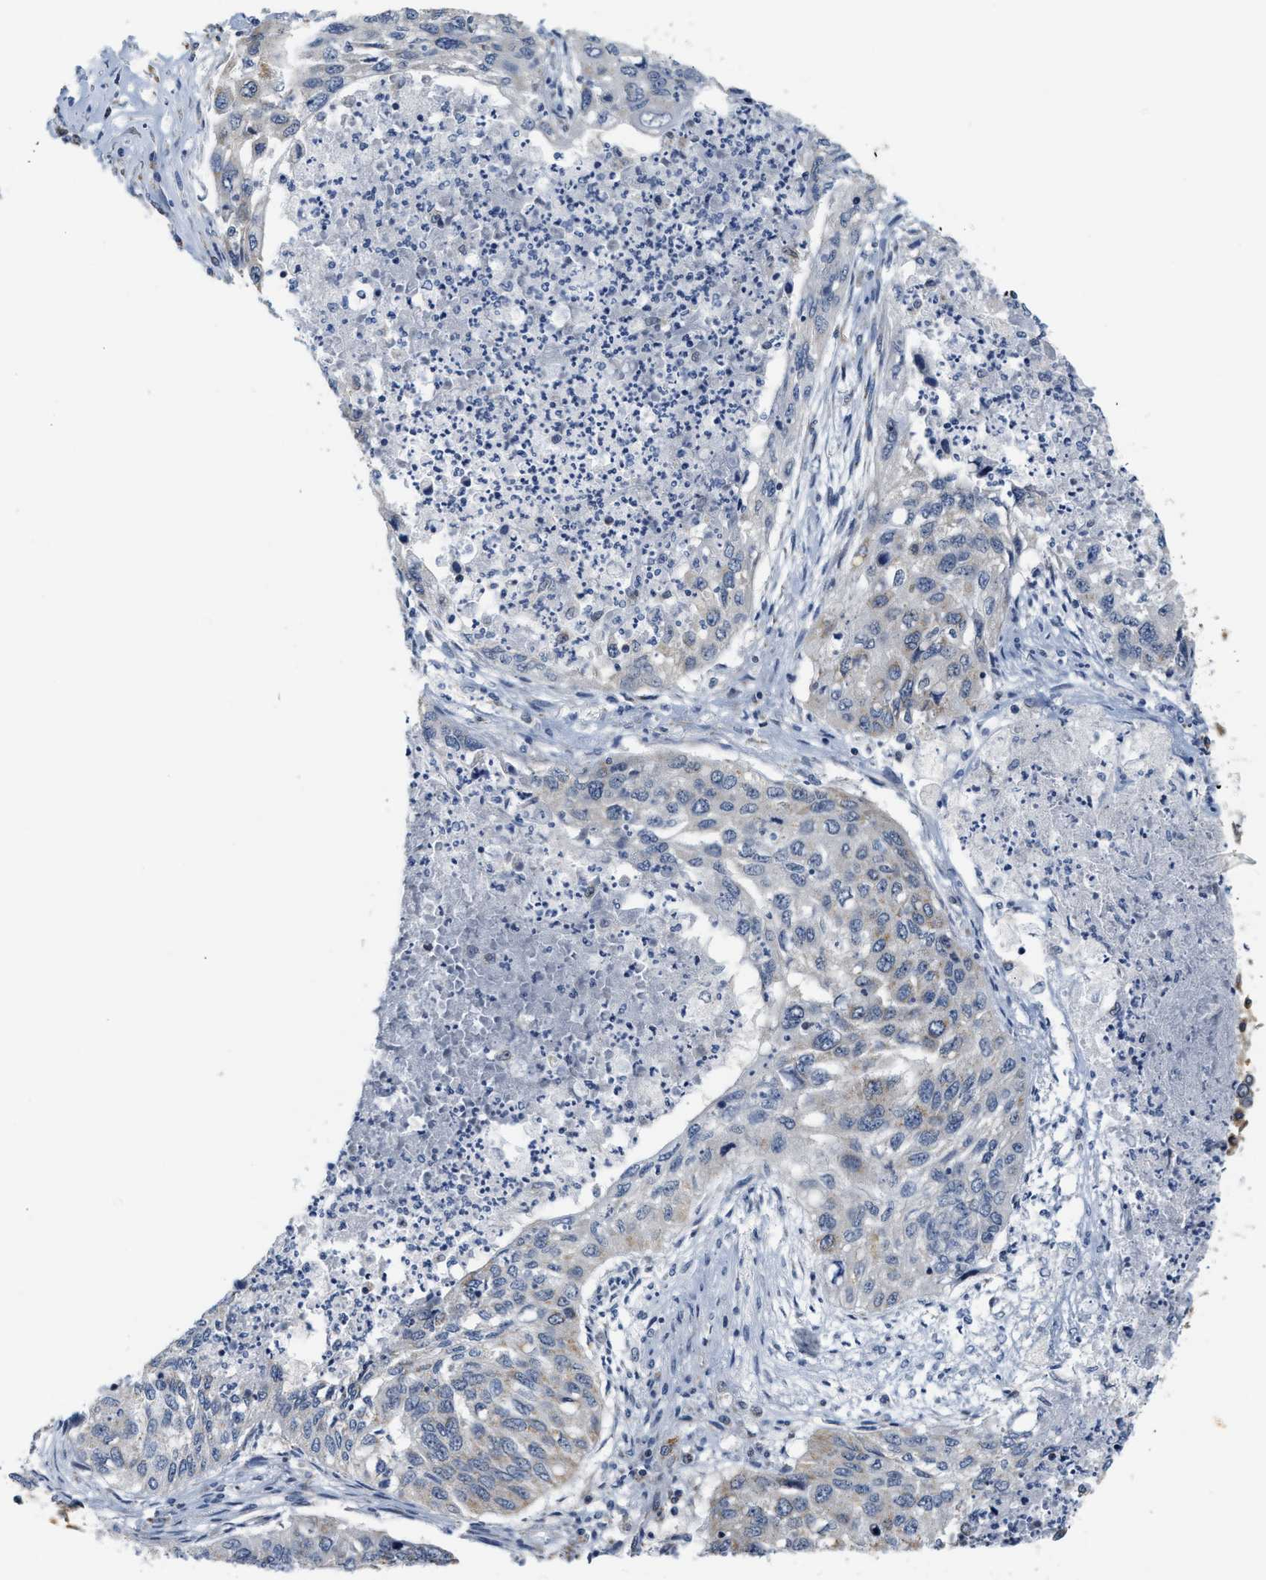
{"staining": {"intensity": "negative", "quantity": "none", "location": "none"}, "tissue": "lung cancer", "cell_type": "Tumor cells", "image_type": "cancer", "snomed": [{"axis": "morphology", "description": "Squamous cell carcinoma, NOS"}, {"axis": "topography", "description": "Lung"}], "caption": "Tumor cells show no significant protein positivity in lung cancer.", "gene": "GIGYF1", "patient": {"sex": "female", "age": 63}}